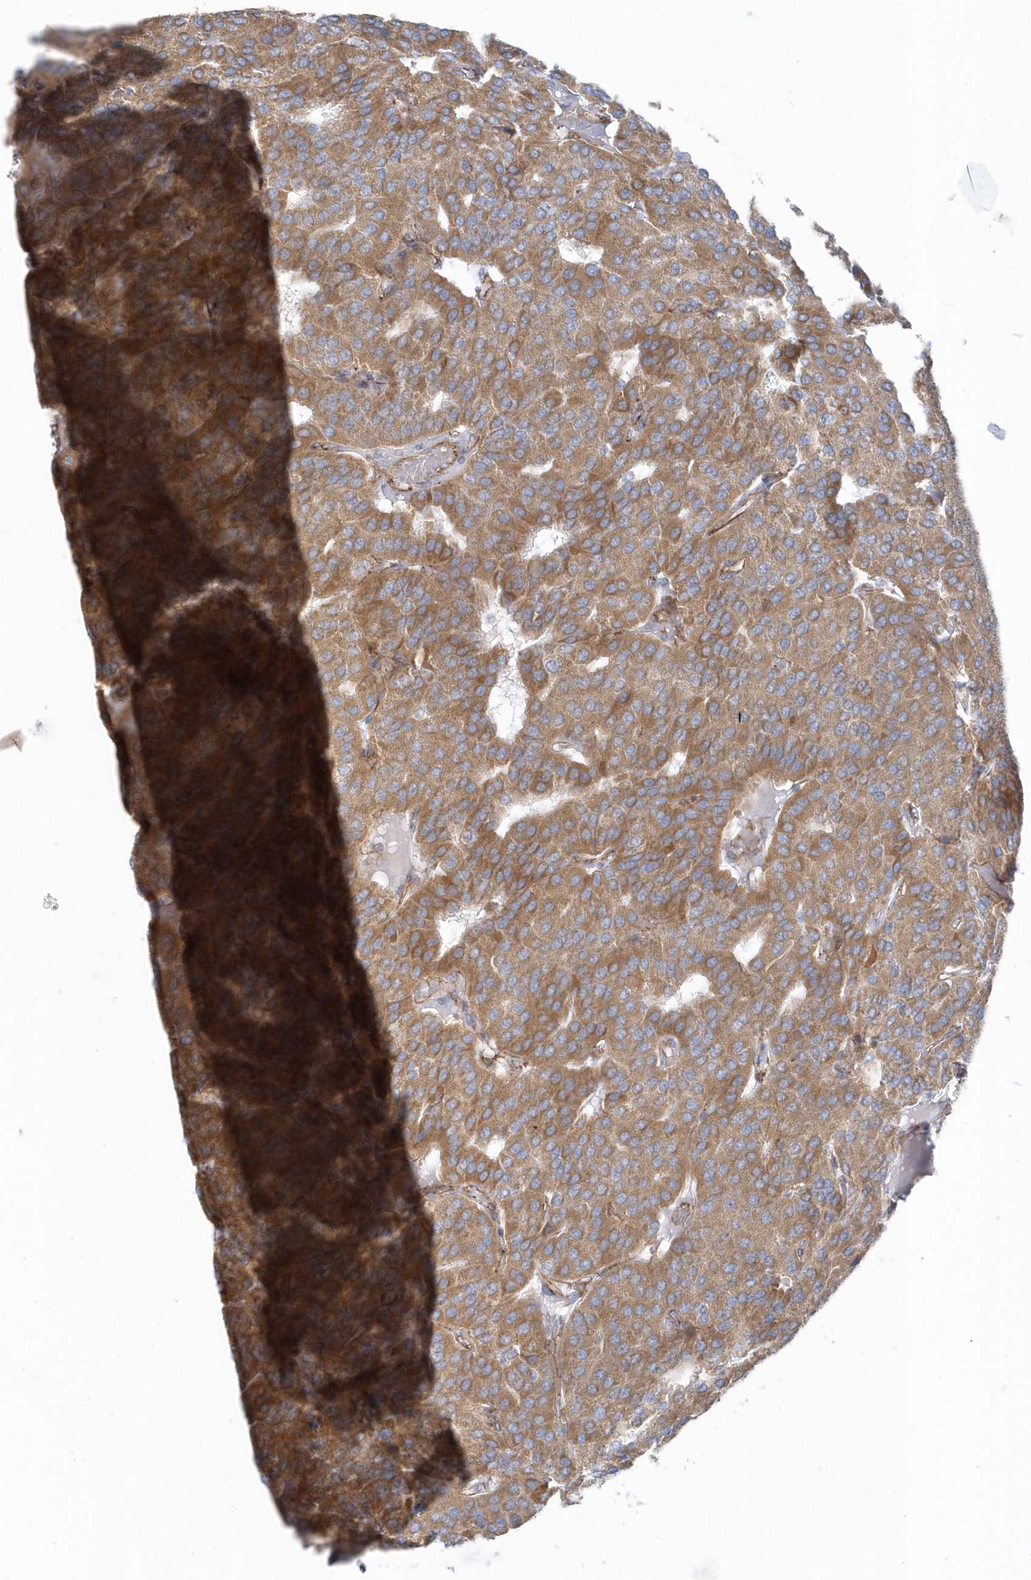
{"staining": {"intensity": "moderate", "quantity": ">75%", "location": "cytoplasmic/membranous"}, "tissue": "parathyroid gland", "cell_type": "Glandular cells", "image_type": "normal", "snomed": [{"axis": "morphology", "description": "Normal tissue, NOS"}, {"axis": "morphology", "description": "Adenoma, NOS"}, {"axis": "topography", "description": "Parathyroid gland"}], "caption": "IHC image of benign human parathyroid gland stained for a protein (brown), which demonstrates medium levels of moderate cytoplasmic/membranous expression in approximately >75% of glandular cells.", "gene": "GPR152", "patient": {"sex": "female", "age": 86}}